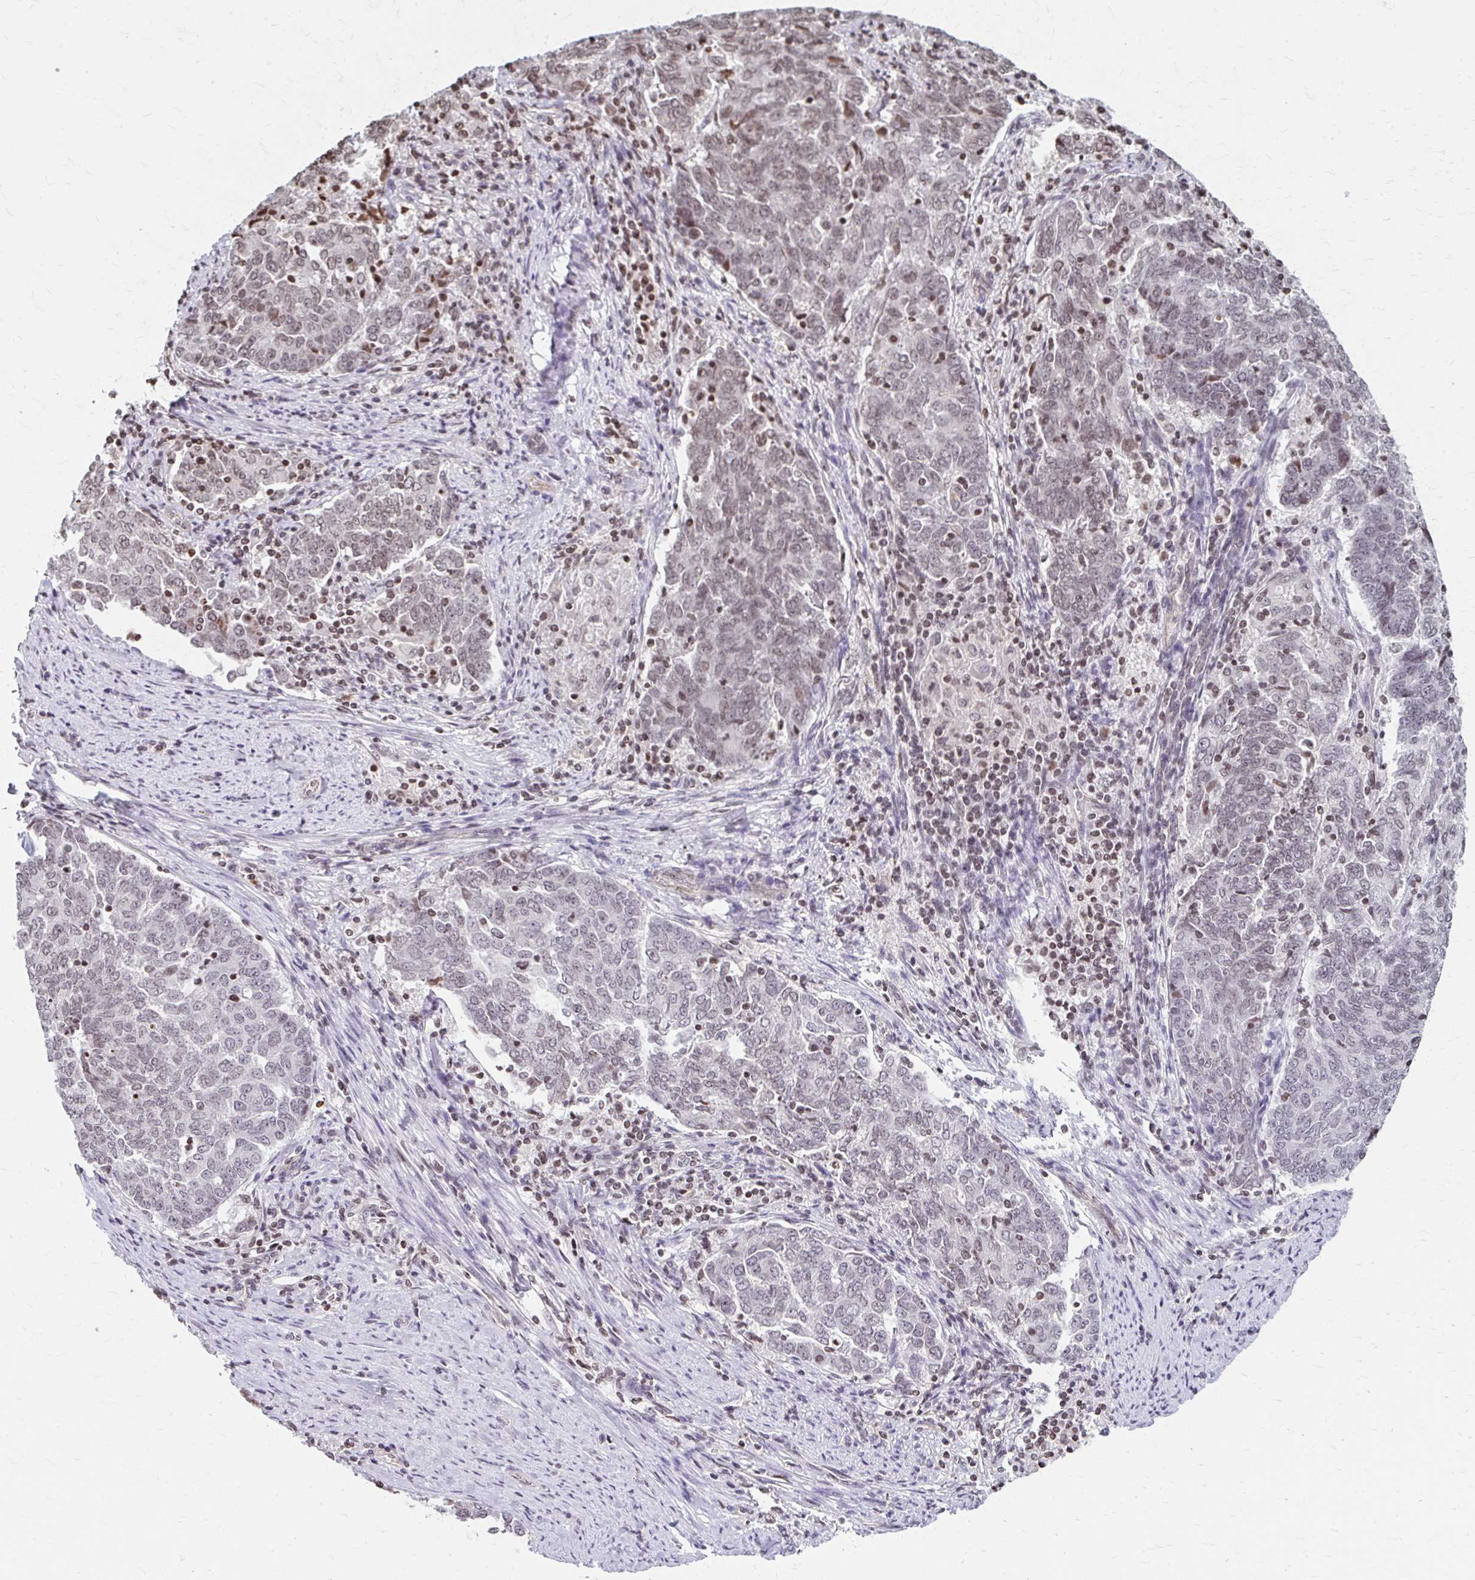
{"staining": {"intensity": "weak", "quantity": "25%-75%", "location": "nuclear"}, "tissue": "endometrial cancer", "cell_type": "Tumor cells", "image_type": "cancer", "snomed": [{"axis": "morphology", "description": "Adenocarcinoma, NOS"}, {"axis": "topography", "description": "Endometrium"}], "caption": "Protein staining exhibits weak nuclear positivity in about 25%-75% of tumor cells in endometrial adenocarcinoma. The staining was performed using DAB to visualize the protein expression in brown, while the nuclei were stained in blue with hematoxylin (Magnification: 20x).", "gene": "ORC3", "patient": {"sex": "female", "age": 80}}